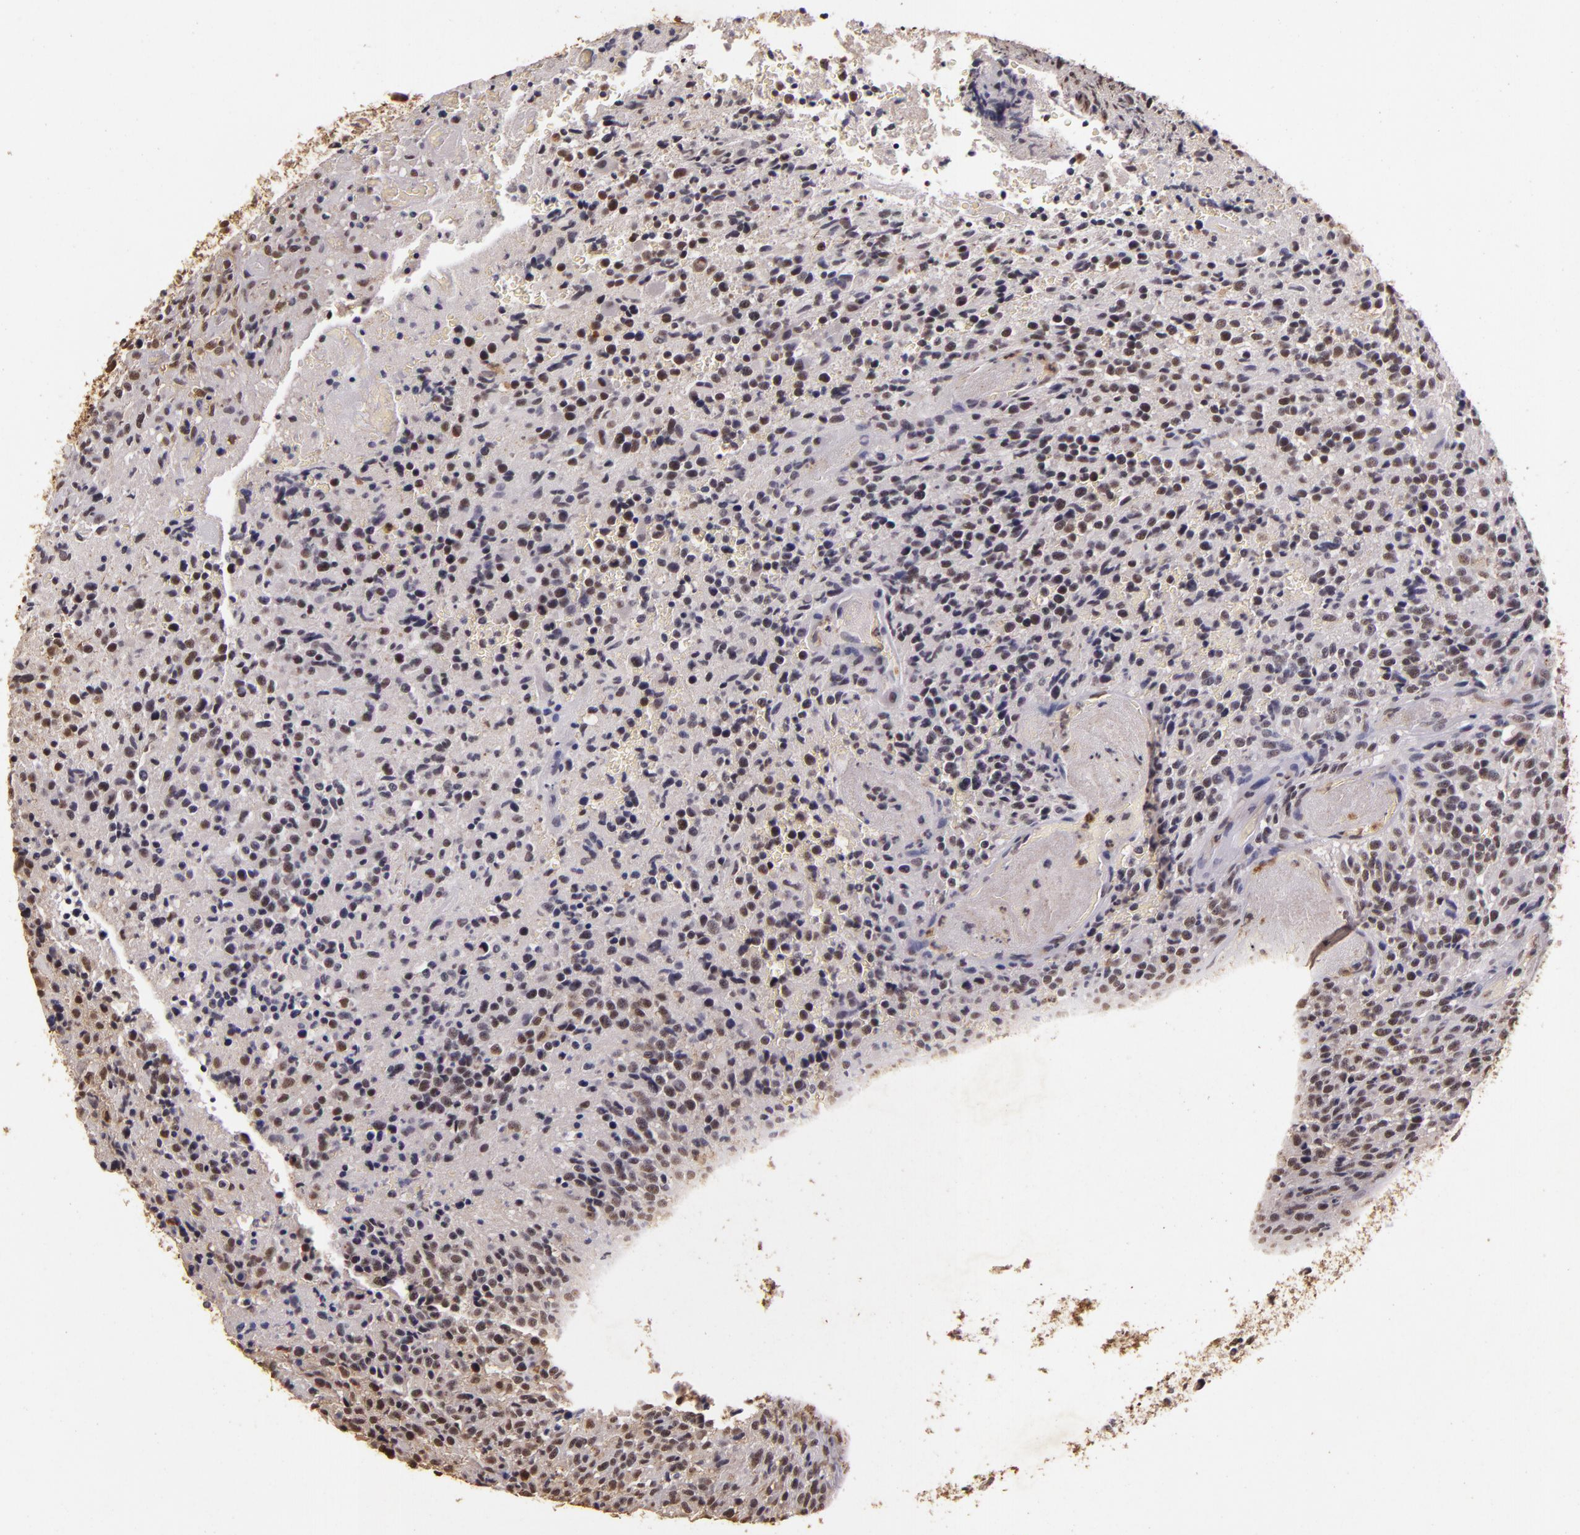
{"staining": {"intensity": "weak", "quantity": "<25%", "location": "nuclear"}, "tissue": "glioma", "cell_type": "Tumor cells", "image_type": "cancer", "snomed": [{"axis": "morphology", "description": "Glioma, malignant, High grade"}, {"axis": "topography", "description": "Brain"}], "caption": "DAB (3,3'-diaminobenzidine) immunohistochemical staining of human high-grade glioma (malignant) shows no significant expression in tumor cells.", "gene": "CBX3", "patient": {"sex": "male", "age": 36}}